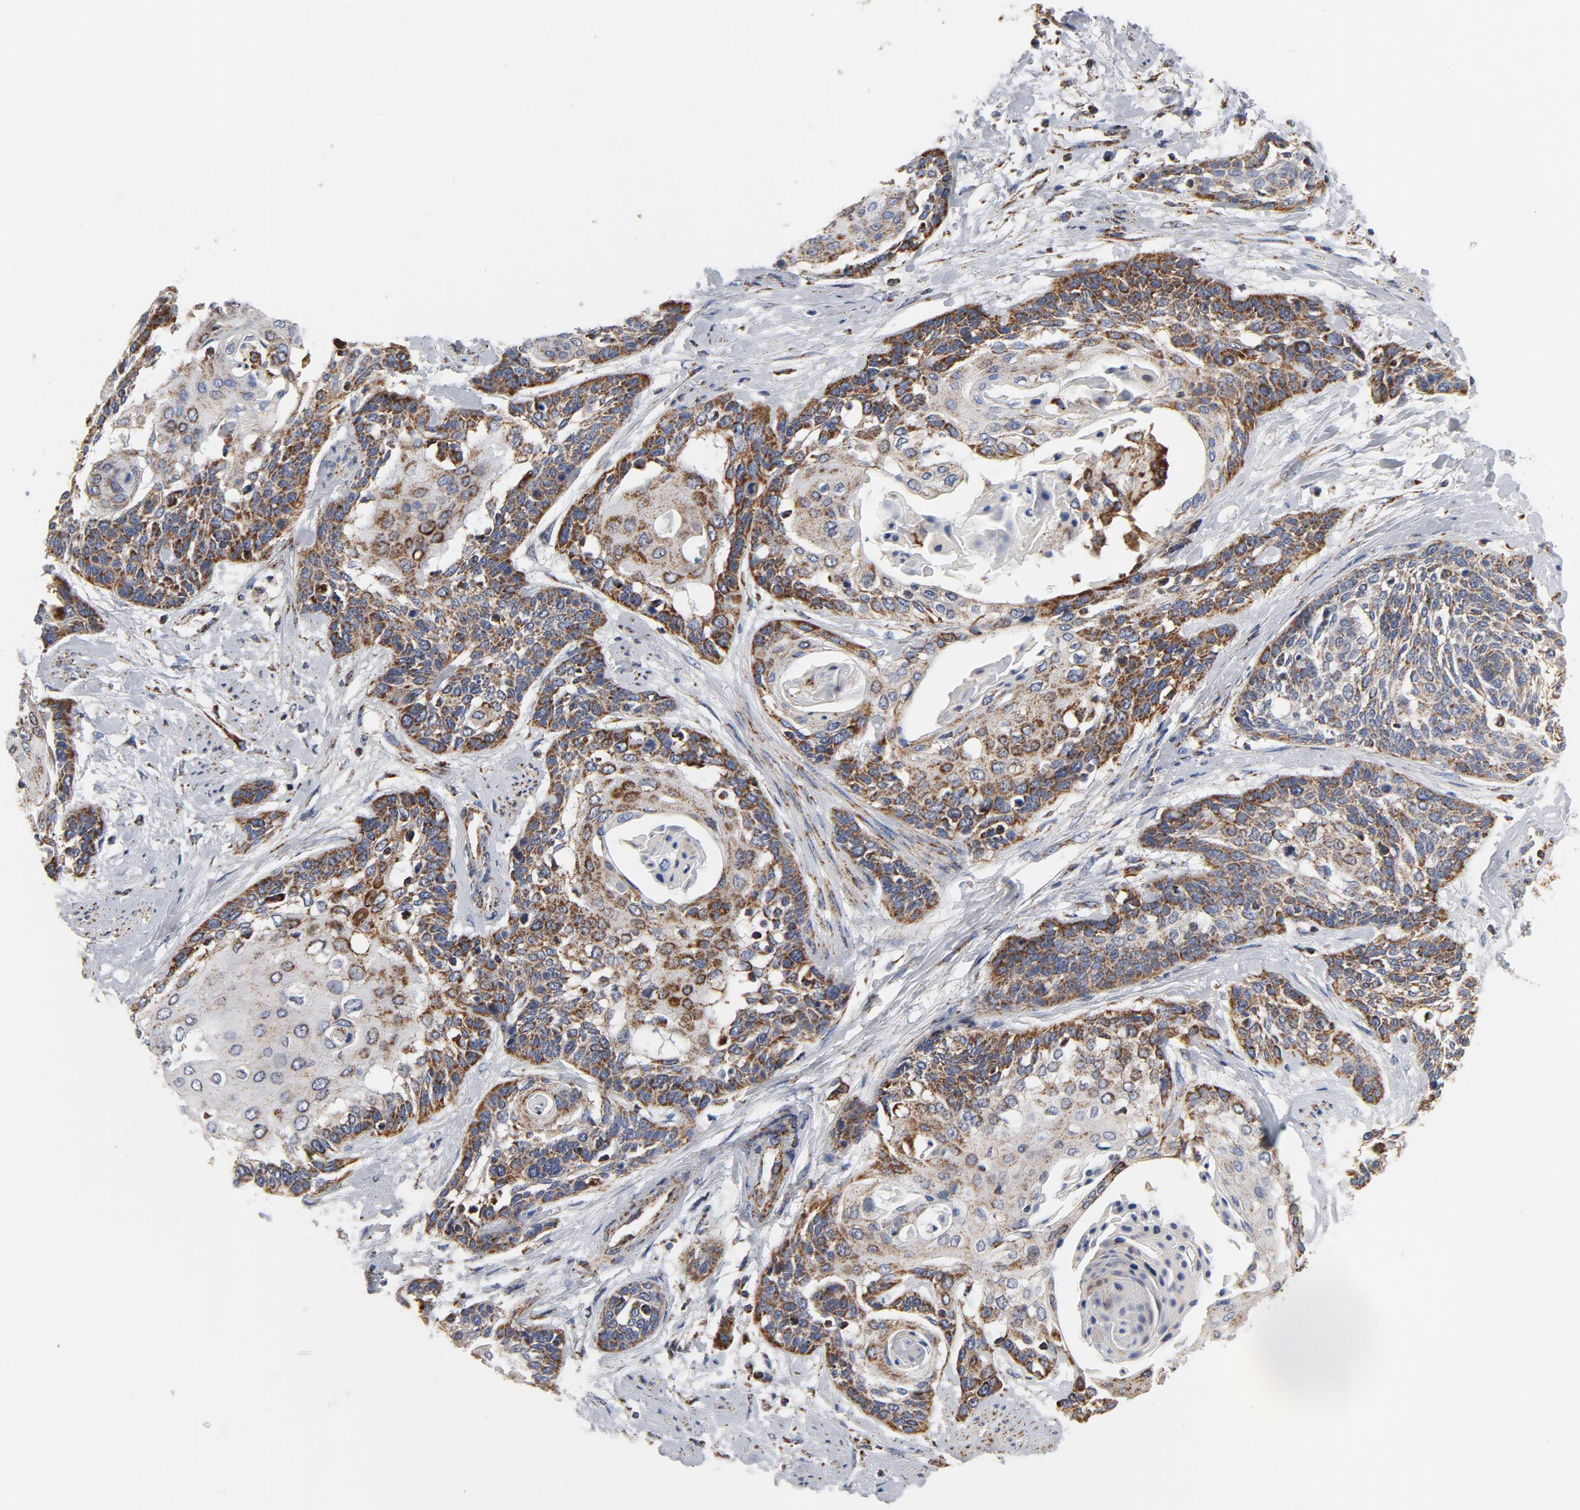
{"staining": {"intensity": "moderate", "quantity": ">75%", "location": "cytoplasmic/membranous"}, "tissue": "cervical cancer", "cell_type": "Tumor cells", "image_type": "cancer", "snomed": [{"axis": "morphology", "description": "Squamous cell carcinoma, NOS"}, {"axis": "topography", "description": "Cervix"}], "caption": "Cervical squamous cell carcinoma was stained to show a protein in brown. There is medium levels of moderate cytoplasmic/membranous positivity in about >75% of tumor cells.", "gene": "NDUFV2", "patient": {"sex": "female", "age": 57}}